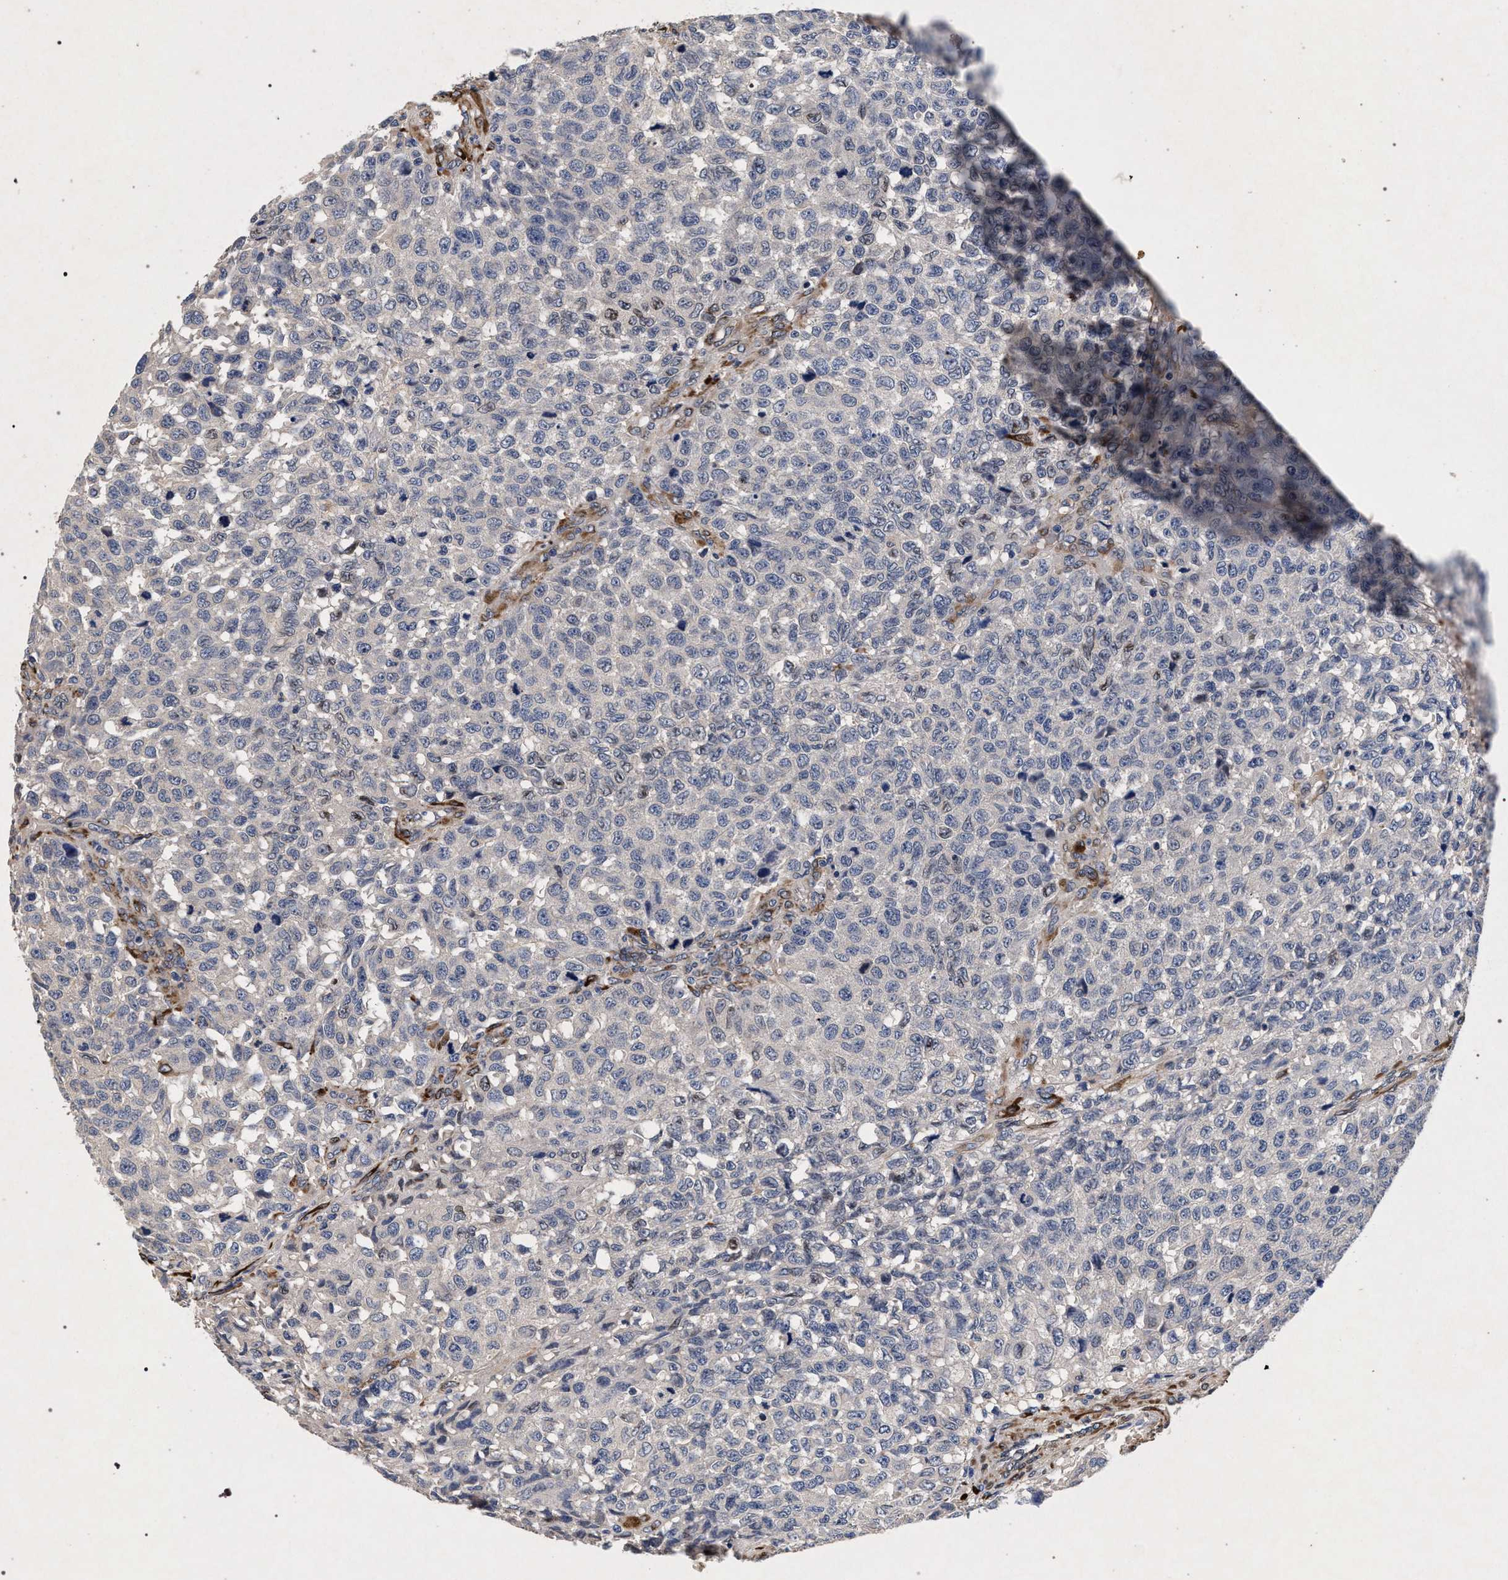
{"staining": {"intensity": "negative", "quantity": "none", "location": "none"}, "tissue": "testis cancer", "cell_type": "Tumor cells", "image_type": "cancer", "snomed": [{"axis": "morphology", "description": "Seminoma, NOS"}, {"axis": "topography", "description": "Testis"}], "caption": "Testis cancer was stained to show a protein in brown. There is no significant expression in tumor cells. (Brightfield microscopy of DAB (3,3'-diaminobenzidine) immunohistochemistry at high magnification).", "gene": "NEK7", "patient": {"sex": "male", "age": 59}}